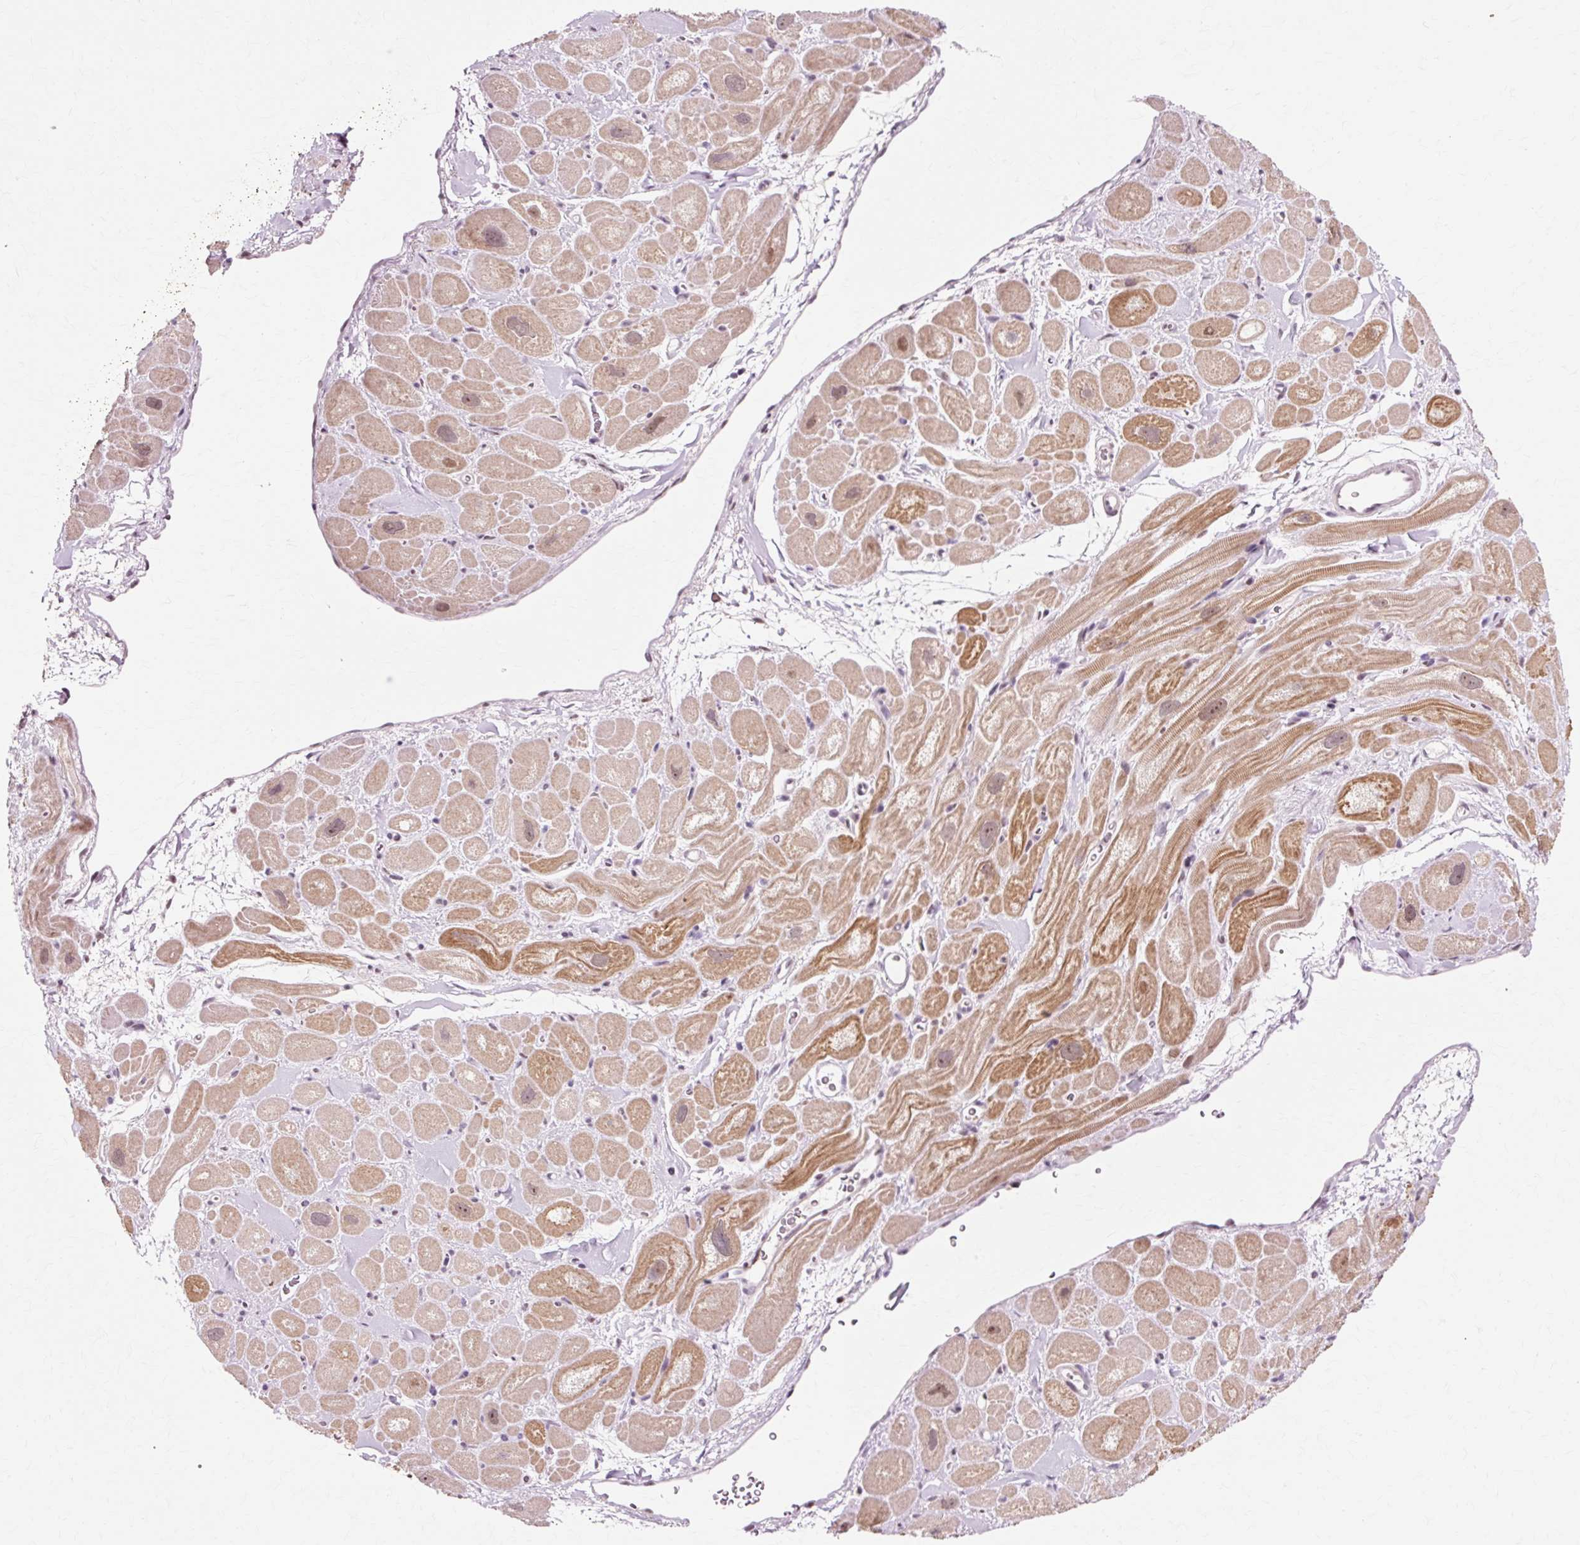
{"staining": {"intensity": "moderate", "quantity": ">75%", "location": "cytoplasmic/membranous,nuclear"}, "tissue": "heart muscle", "cell_type": "Cardiomyocytes", "image_type": "normal", "snomed": [{"axis": "morphology", "description": "Normal tissue, NOS"}, {"axis": "topography", "description": "Heart"}], "caption": "An immunohistochemistry photomicrograph of normal tissue is shown. Protein staining in brown shows moderate cytoplasmic/membranous,nuclear positivity in heart muscle within cardiomyocytes.", "gene": "MACROD2", "patient": {"sex": "male", "age": 49}}